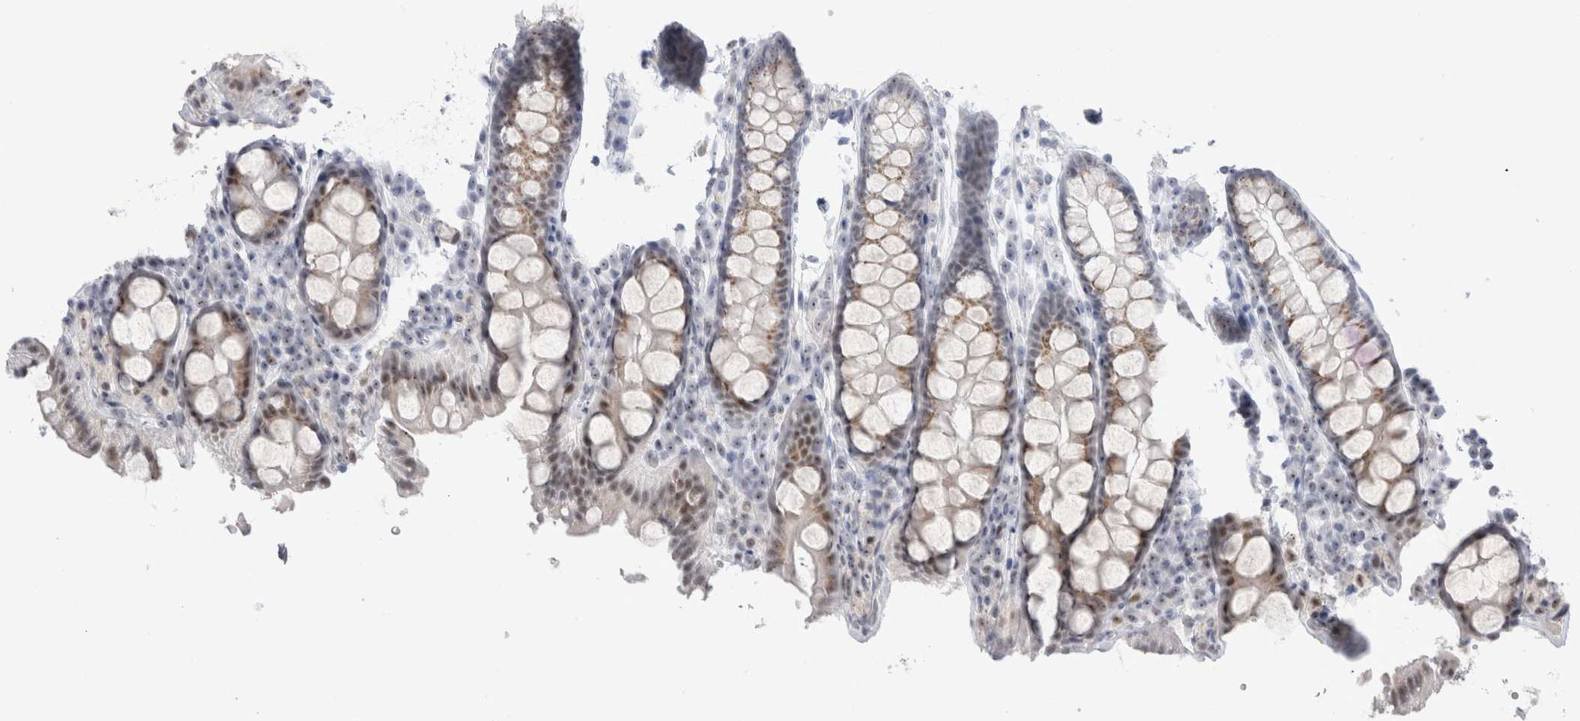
{"staining": {"intensity": "negative", "quantity": "none", "location": "none"}, "tissue": "colon", "cell_type": "Endothelial cells", "image_type": "normal", "snomed": [{"axis": "morphology", "description": "Normal tissue, NOS"}, {"axis": "topography", "description": "Colon"}, {"axis": "topography", "description": "Peripheral nerve tissue"}], "caption": "High magnification brightfield microscopy of normal colon stained with DAB (3,3'-diaminobenzidine) (brown) and counterstained with hematoxylin (blue): endothelial cells show no significant staining.", "gene": "CERS5", "patient": {"sex": "female", "age": 61}}